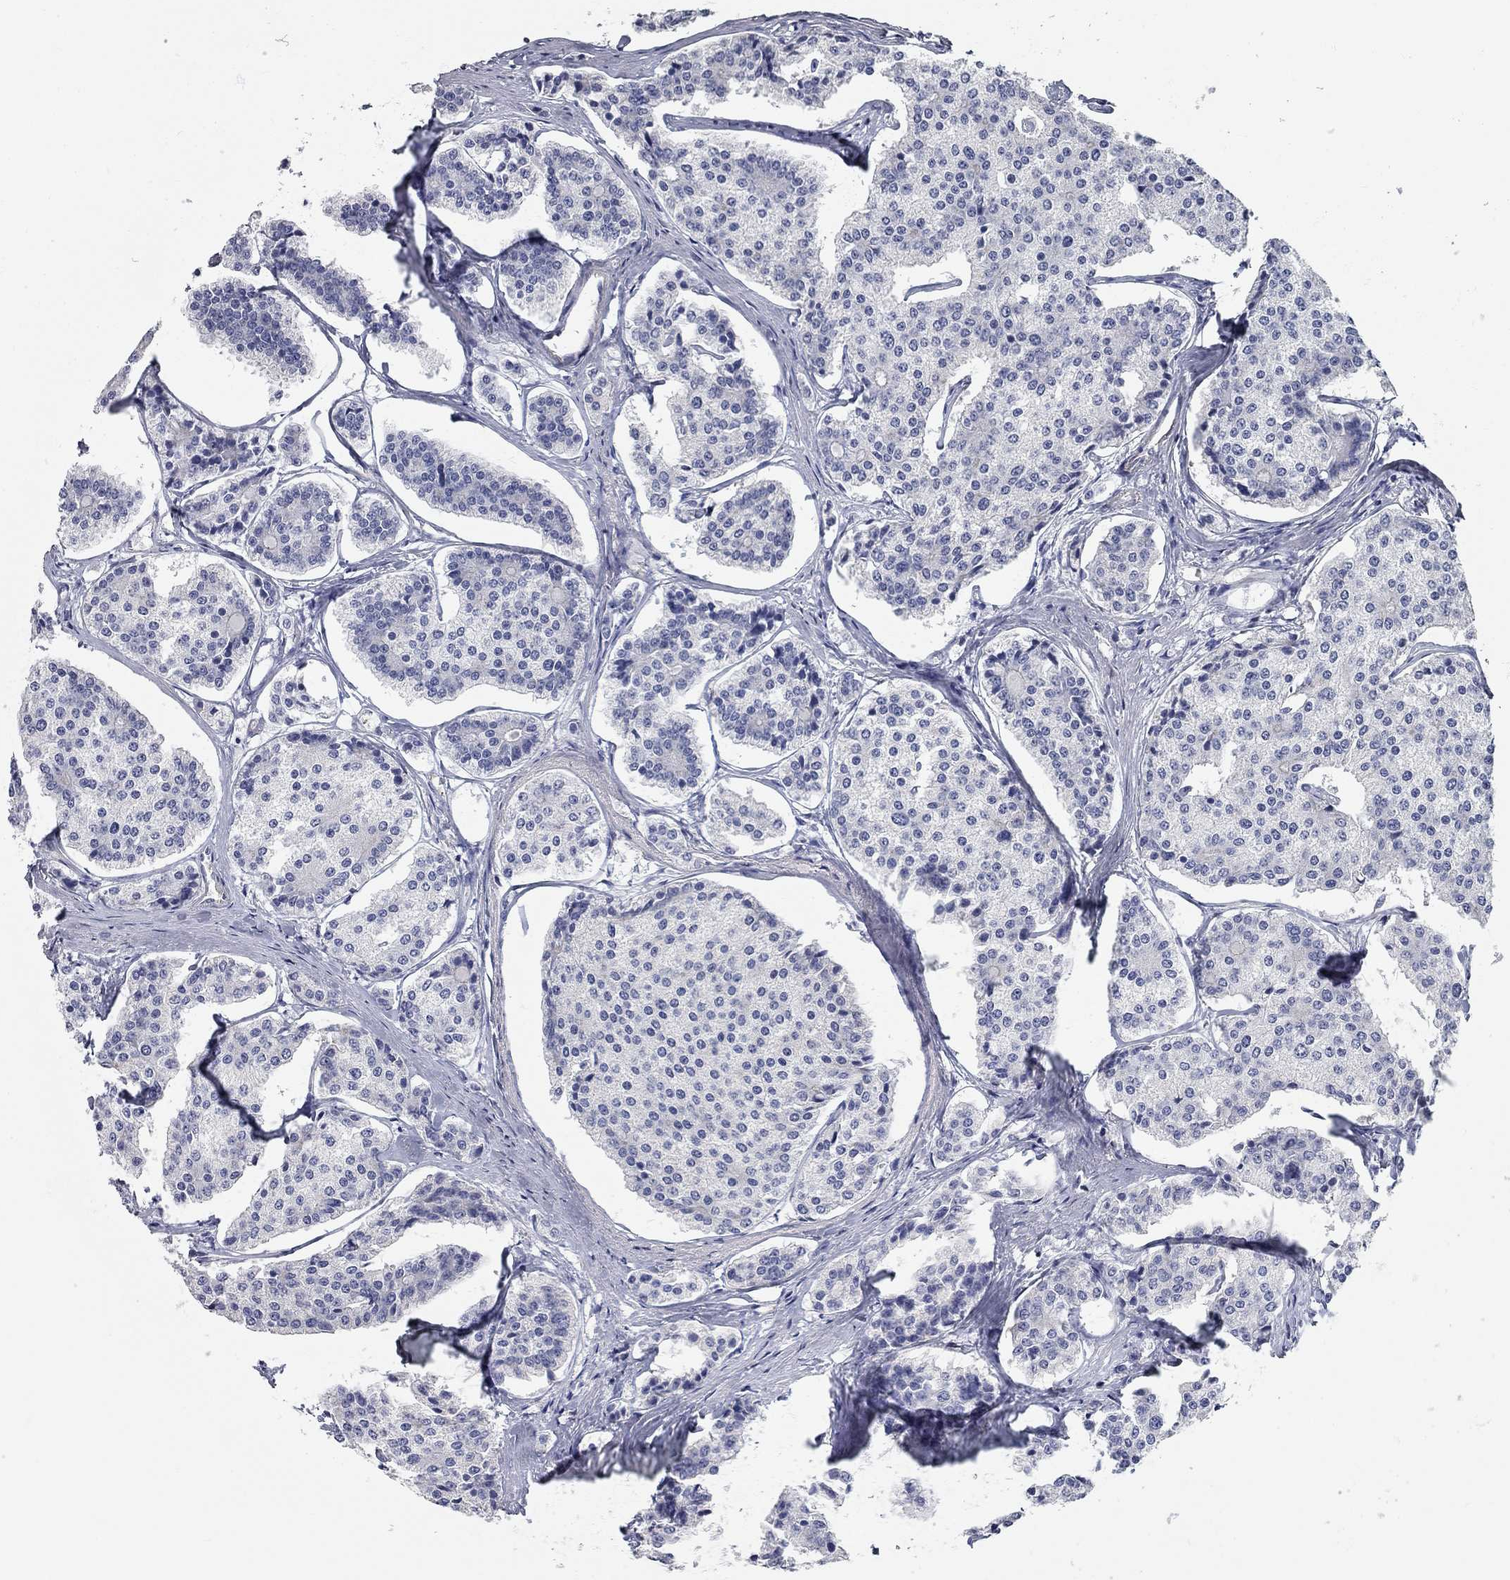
{"staining": {"intensity": "negative", "quantity": "none", "location": "none"}, "tissue": "carcinoid", "cell_type": "Tumor cells", "image_type": "cancer", "snomed": [{"axis": "morphology", "description": "Carcinoid, malignant, NOS"}, {"axis": "topography", "description": "Small intestine"}], "caption": "IHC histopathology image of neoplastic tissue: human carcinoid stained with DAB displays no significant protein expression in tumor cells.", "gene": "C10orf90", "patient": {"sex": "female", "age": 65}}